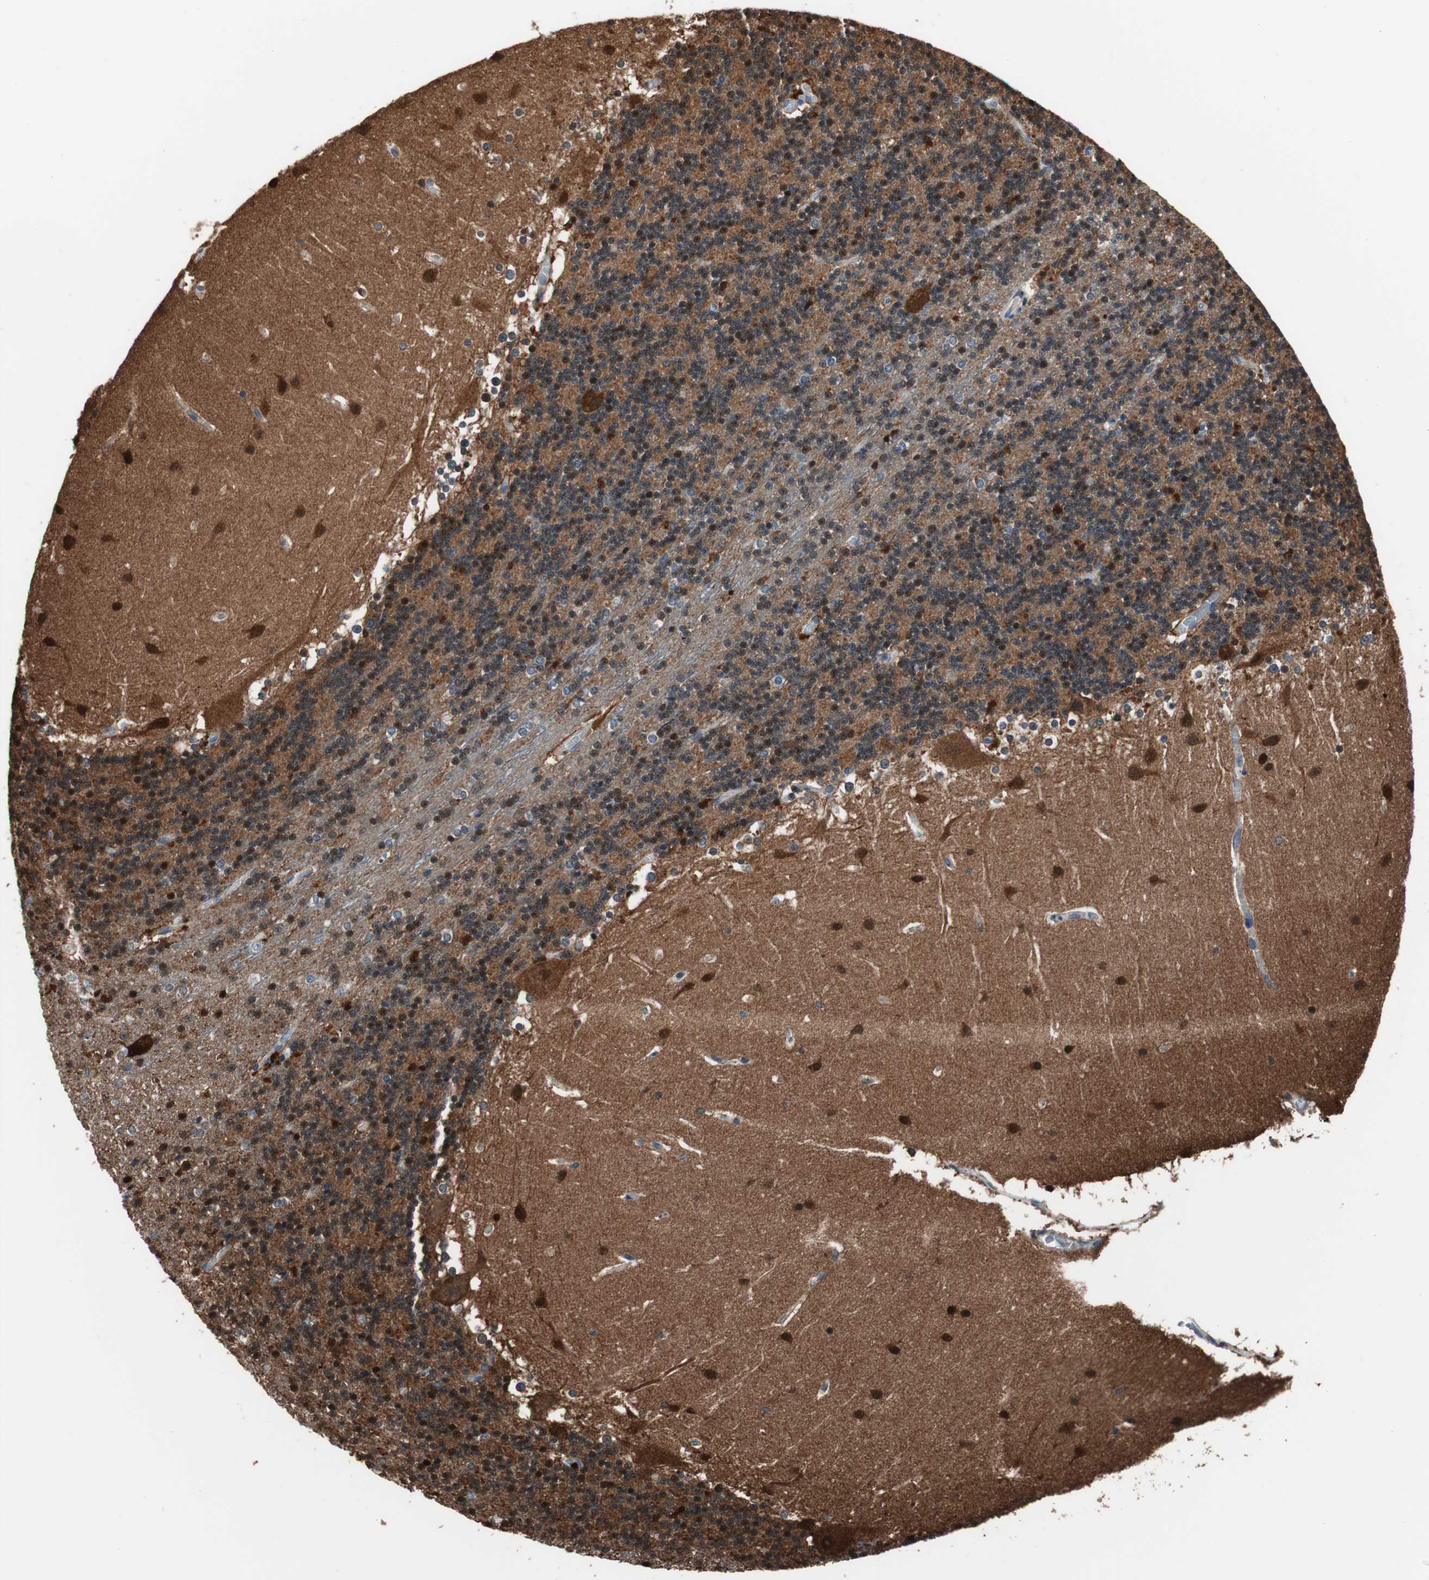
{"staining": {"intensity": "moderate", "quantity": "25%-75%", "location": "cytoplasmic/membranous,nuclear"}, "tissue": "cerebellum", "cell_type": "Cells in granular layer", "image_type": "normal", "snomed": [{"axis": "morphology", "description": "Normal tissue, NOS"}, {"axis": "topography", "description": "Cerebellum"}], "caption": "IHC (DAB (3,3'-diaminobenzidine)) staining of benign cerebellum displays moderate cytoplasmic/membranous,nuclear protein positivity in about 25%-75% of cells in granular layer.", "gene": "PRDX2", "patient": {"sex": "female", "age": 19}}